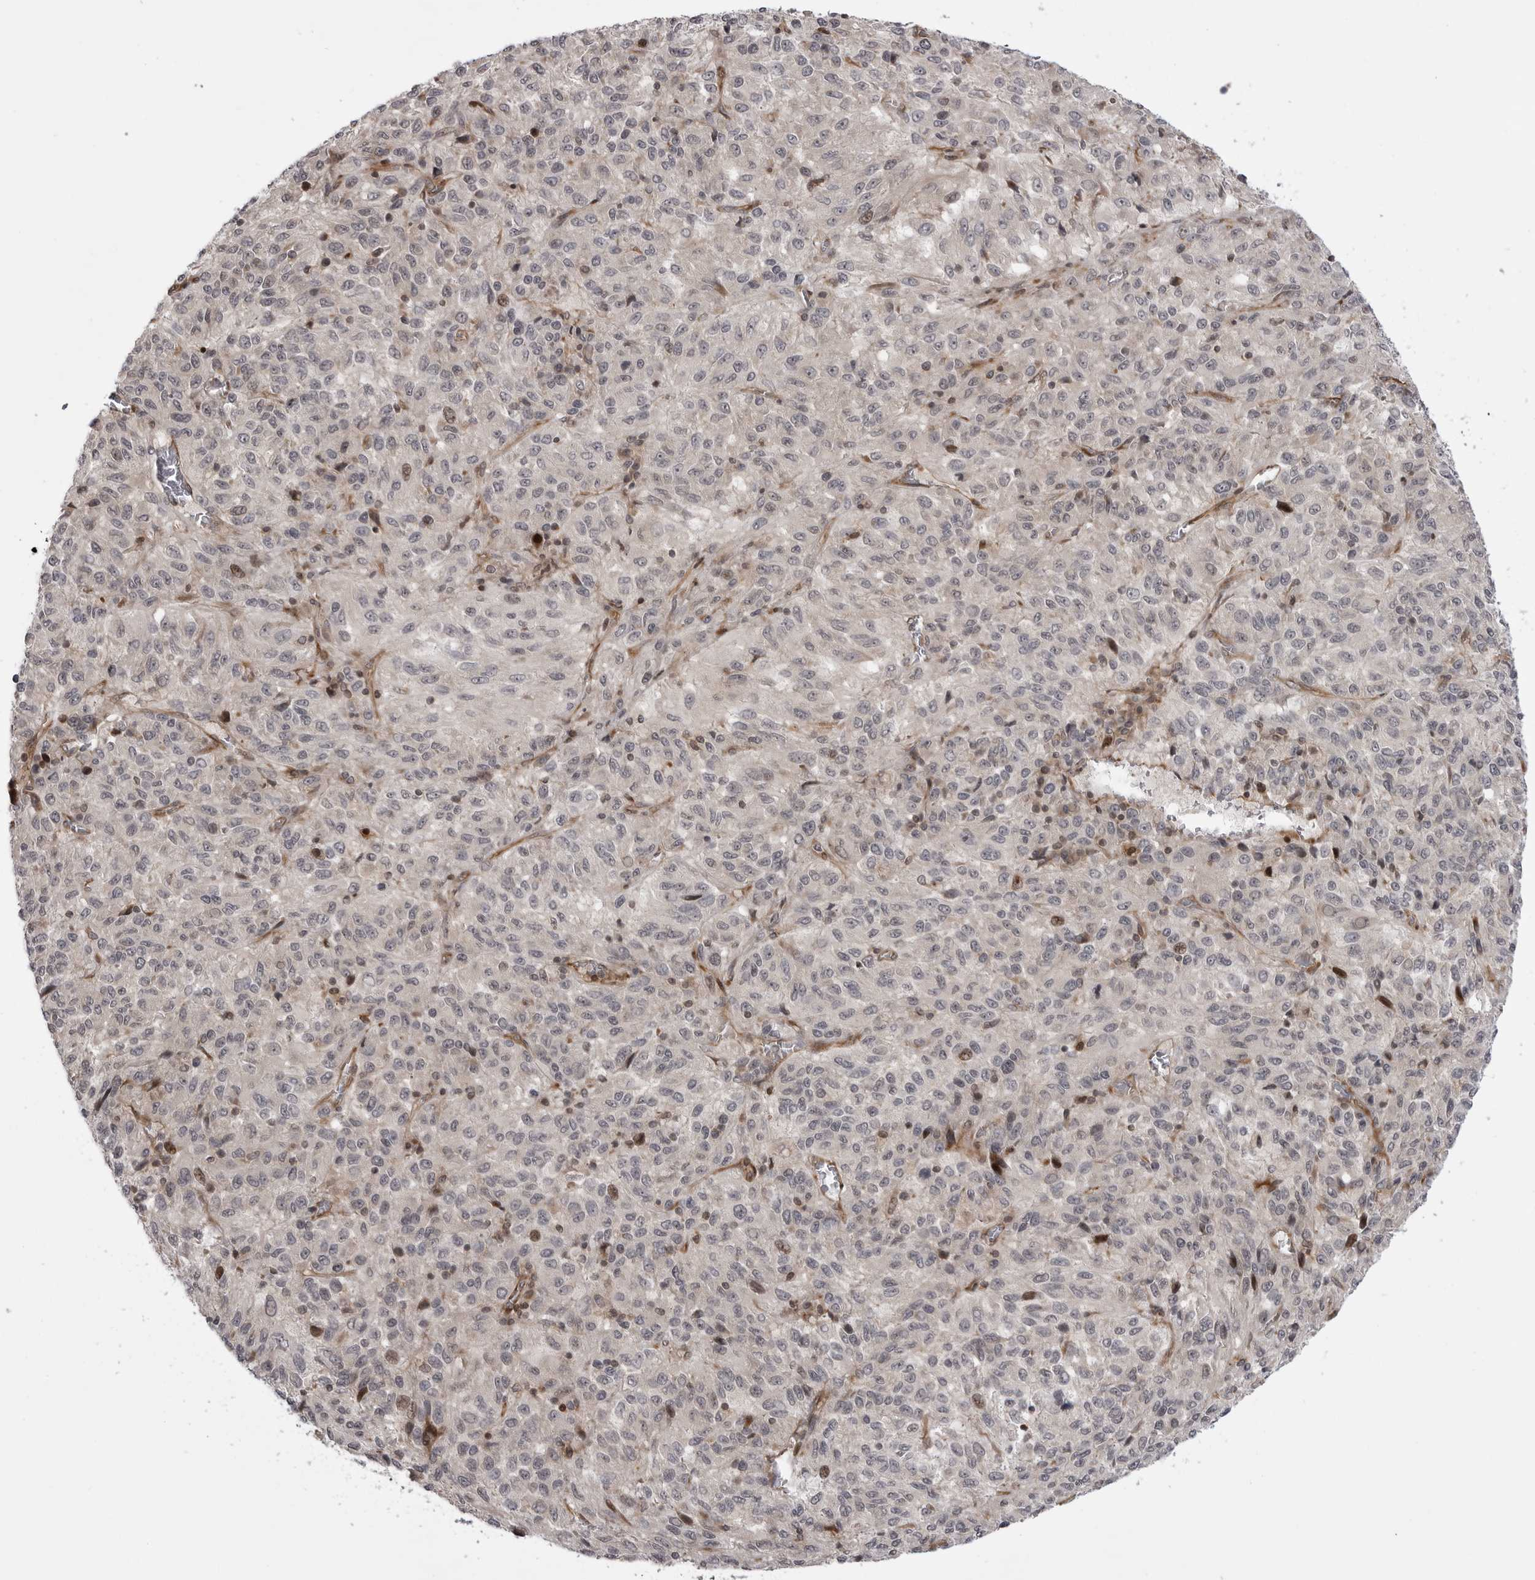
{"staining": {"intensity": "negative", "quantity": "none", "location": "none"}, "tissue": "melanoma", "cell_type": "Tumor cells", "image_type": "cancer", "snomed": [{"axis": "morphology", "description": "Malignant melanoma, Metastatic site"}, {"axis": "topography", "description": "Lung"}], "caption": "Histopathology image shows no significant protein staining in tumor cells of malignant melanoma (metastatic site).", "gene": "ABL1", "patient": {"sex": "male", "age": 64}}